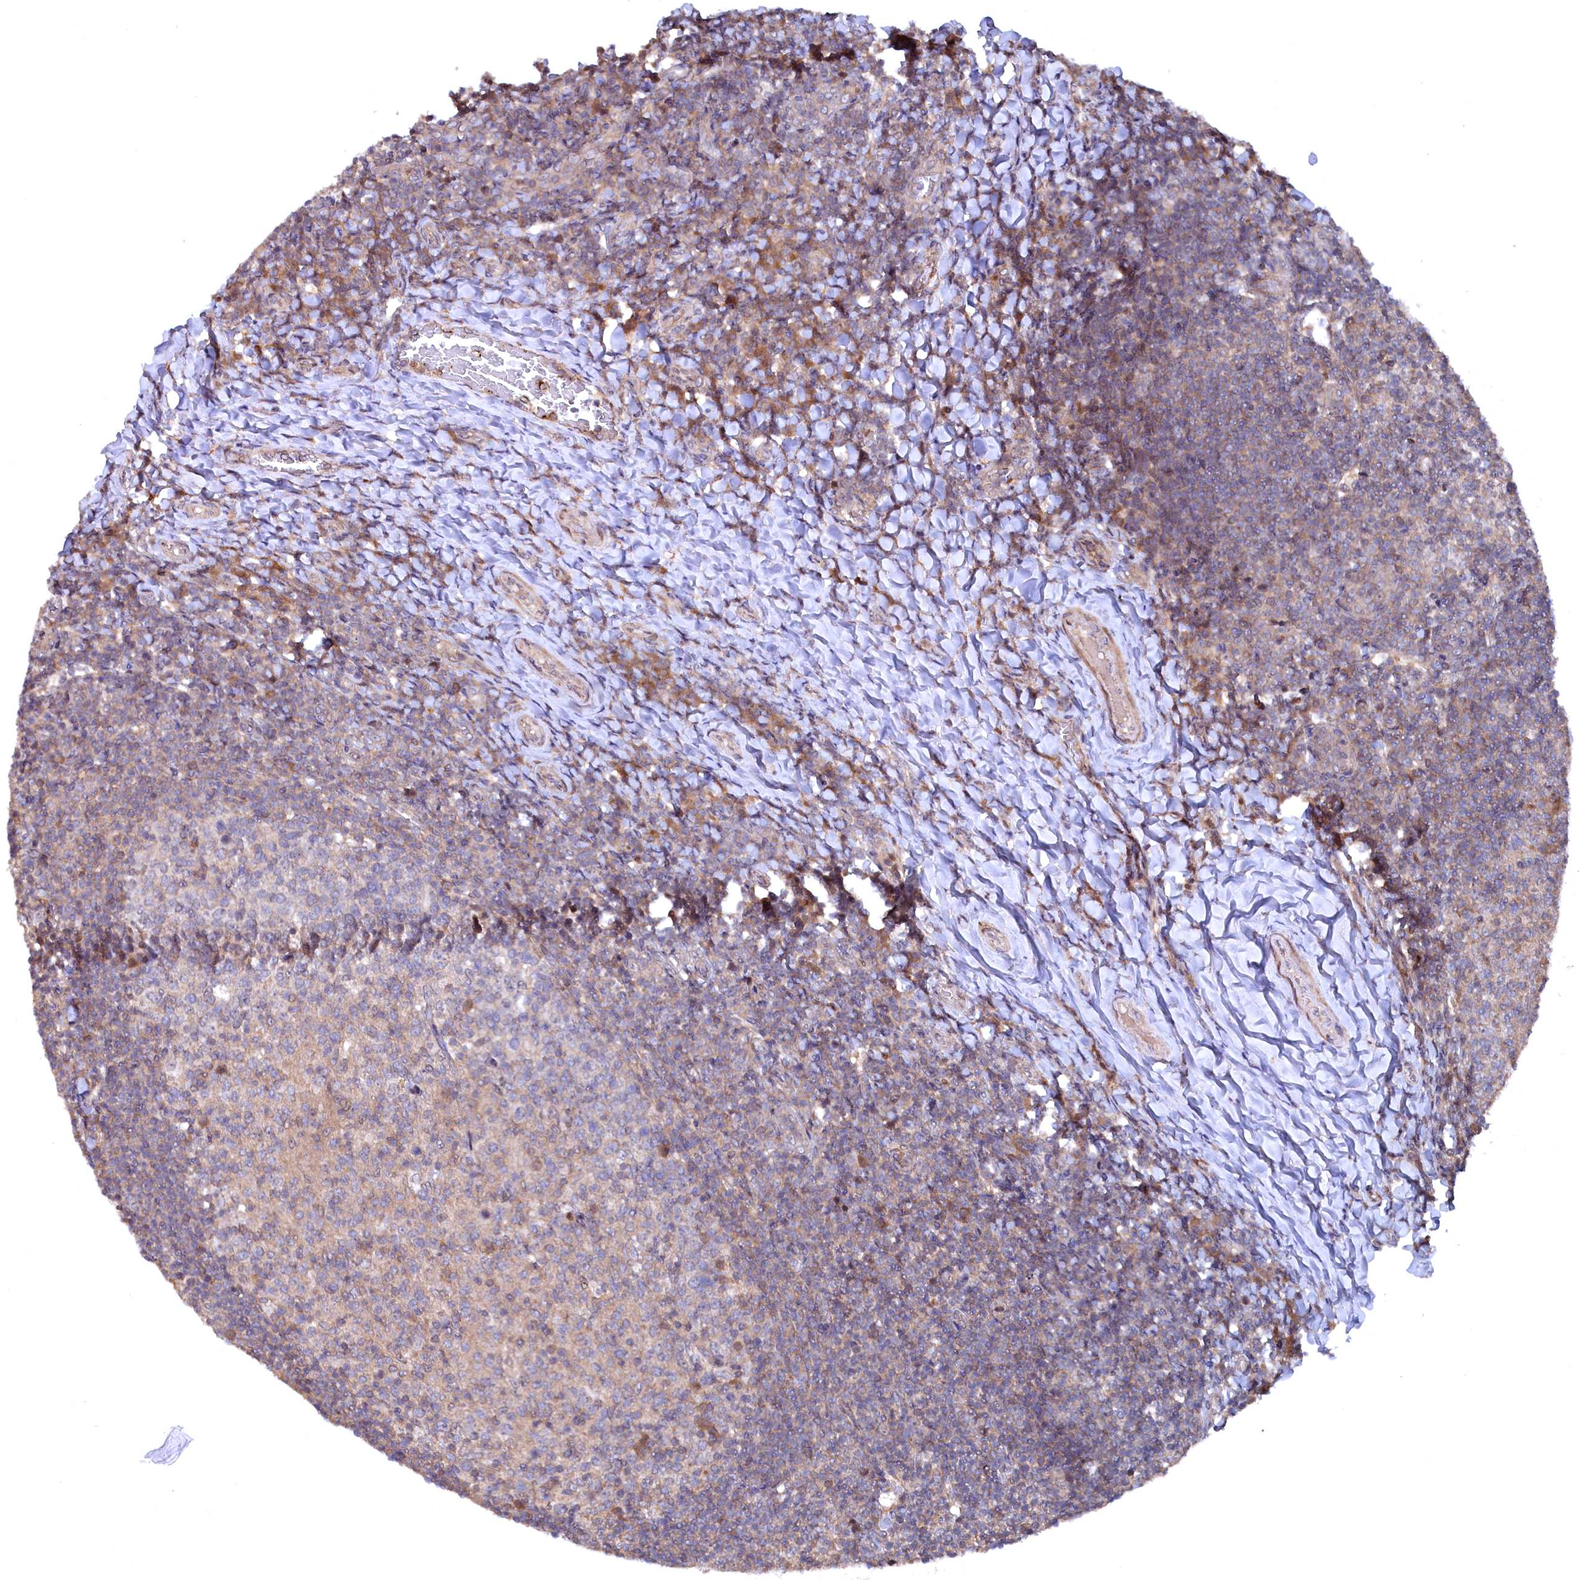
{"staining": {"intensity": "moderate", "quantity": "<25%", "location": "cytoplasmic/membranous"}, "tissue": "tonsil", "cell_type": "Germinal center cells", "image_type": "normal", "snomed": [{"axis": "morphology", "description": "Normal tissue, NOS"}, {"axis": "topography", "description": "Tonsil"}], "caption": "High-magnification brightfield microscopy of benign tonsil stained with DAB (3,3'-diaminobenzidine) (brown) and counterstained with hematoxylin (blue). germinal center cells exhibit moderate cytoplasmic/membranous staining is identified in about<25% of cells. (Stains: DAB in brown, nuclei in blue, Microscopy: brightfield microscopy at high magnification).", "gene": "TMC5", "patient": {"sex": "female", "age": 10}}